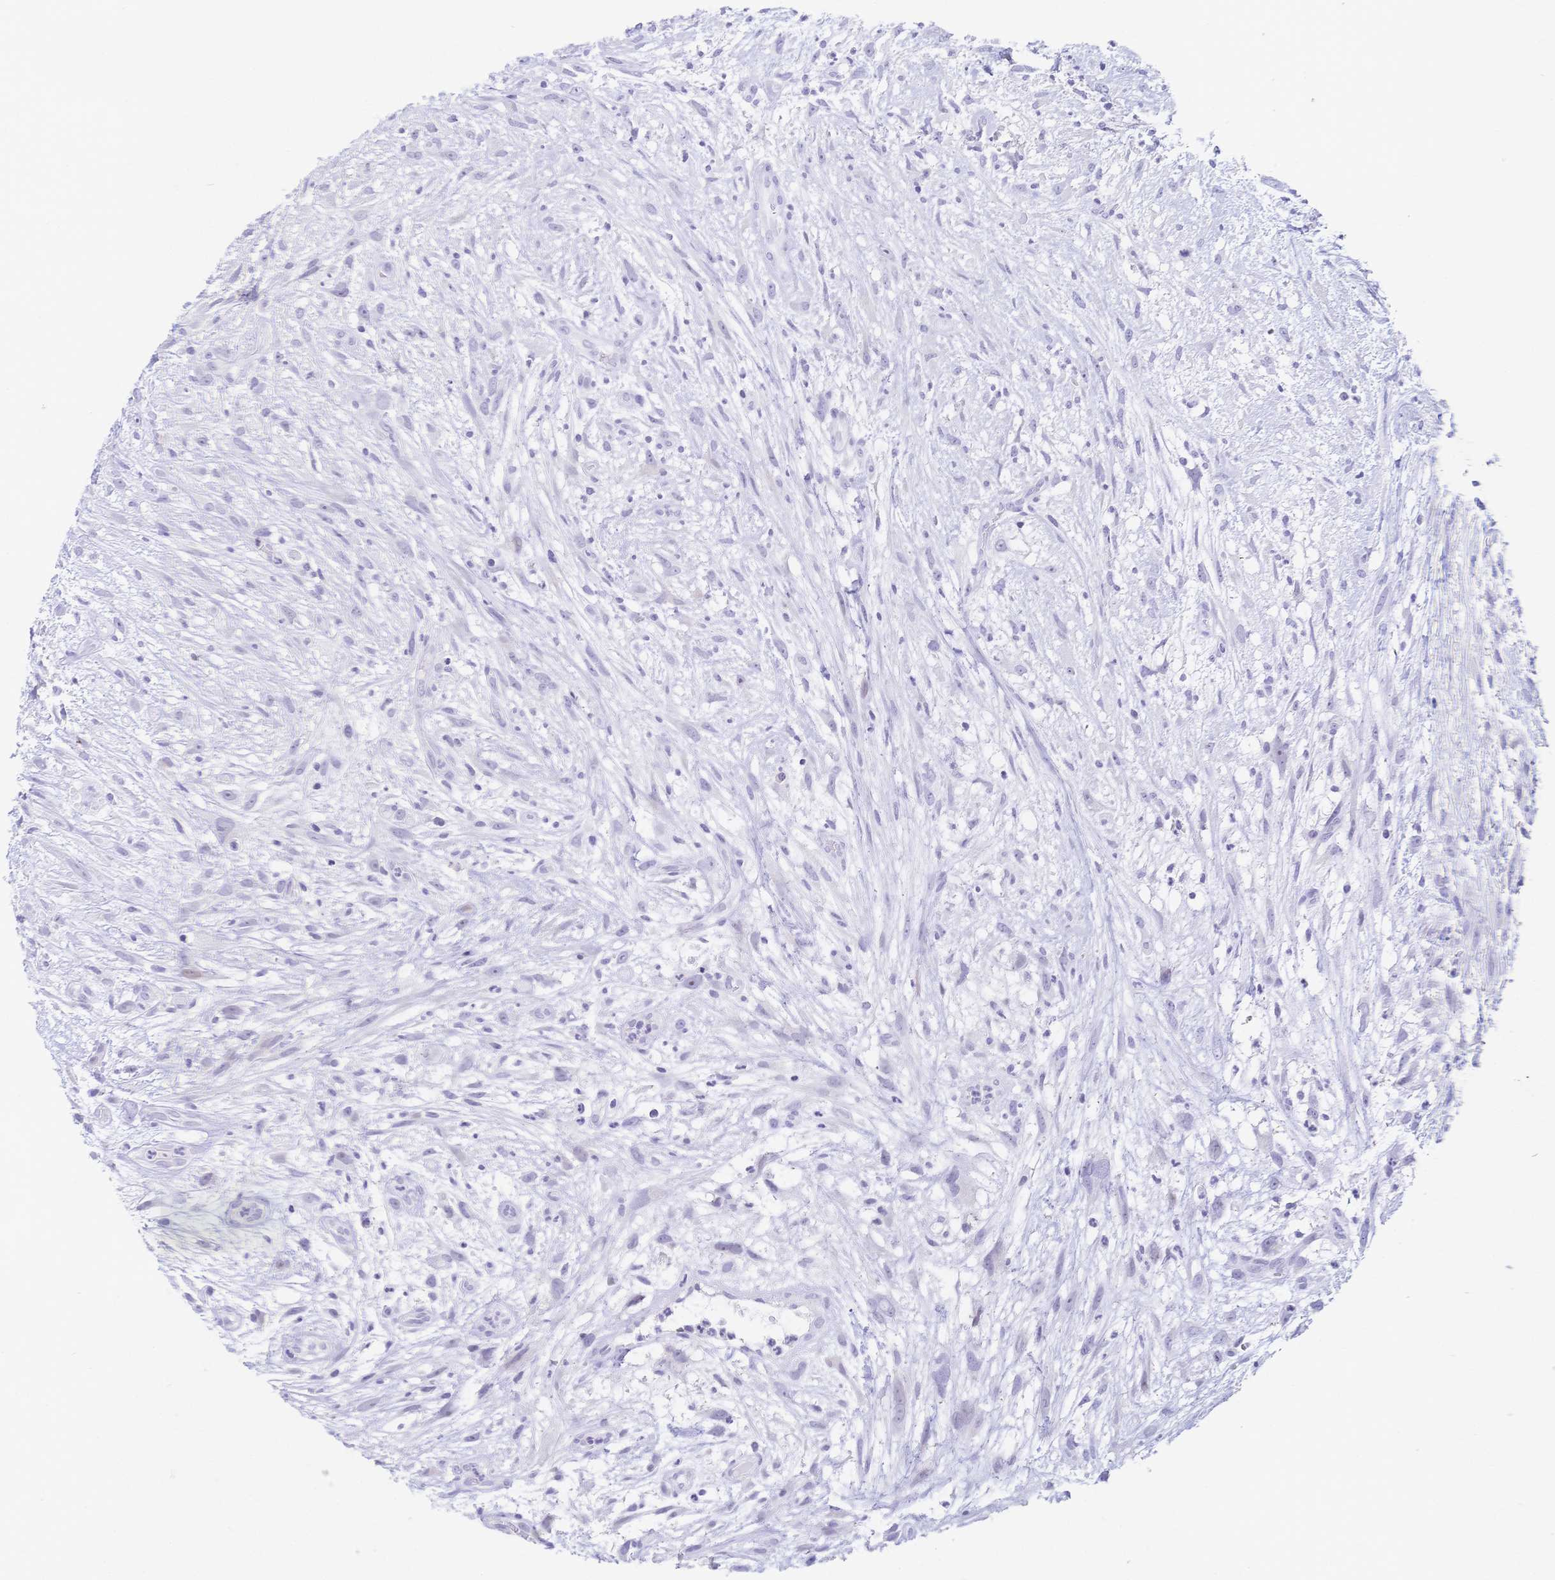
{"staining": {"intensity": "negative", "quantity": "none", "location": "none"}, "tissue": "head and neck cancer", "cell_type": "Tumor cells", "image_type": "cancer", "snomed": [{"axis": "morphology", "description": "Squamous cell carcinoma, NOS"}, {"axis": "topography", "description": "Head-Neck"}], "caption": "Head and neck cancer stained for a protein using immunohistochemistry demonstrates no staining tumor cells.", "gene": "CR2", "patient": {"sex": "male", "age": 65}}